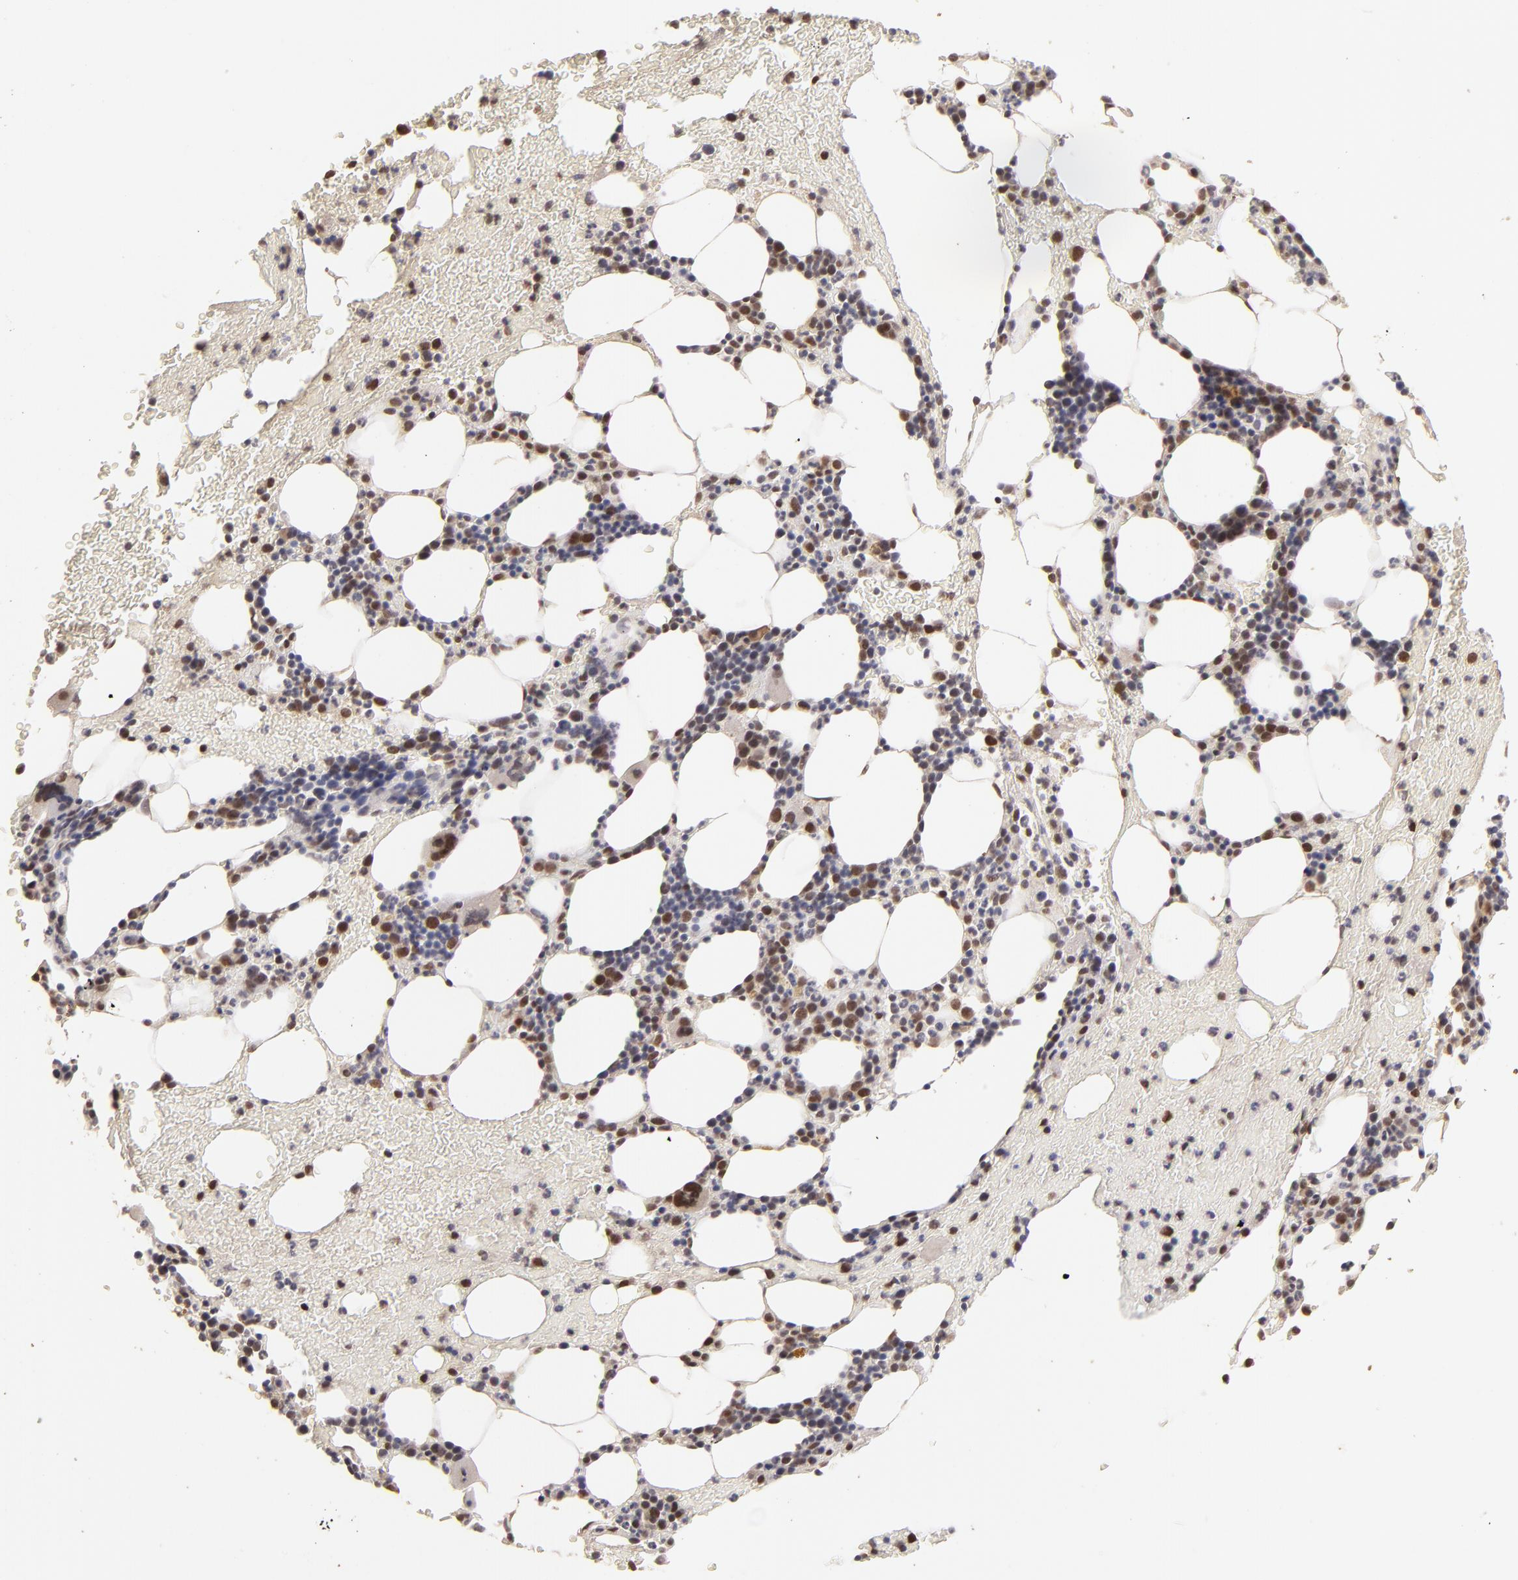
{"staining": {"intensity": "moderate", "quantity": "25%-75%", "location": "nuclear"}, "tissue": "bone marrow", "cell_type": "Hematopoietic cells", "image_type": "normal", "snomed": [{"axis": "morphology", "description": "Normal tissue, NOS"}, {"axis": "topography", "description": "Bone marrow"}], "caption": "An immunohistochemistry micrograph of benign tissue is shown. Protein staining in brown highlights moderate nuclear positivity in bone marrow within hematopoietic cells. The staining was performed using DAB to visualize the protein expression in brown, while the nuclei were stained in blue with hematoxylin (Magnification: 20x).", "gene": "CLOCK", "patient": {"sex": "female", "age": 84}}